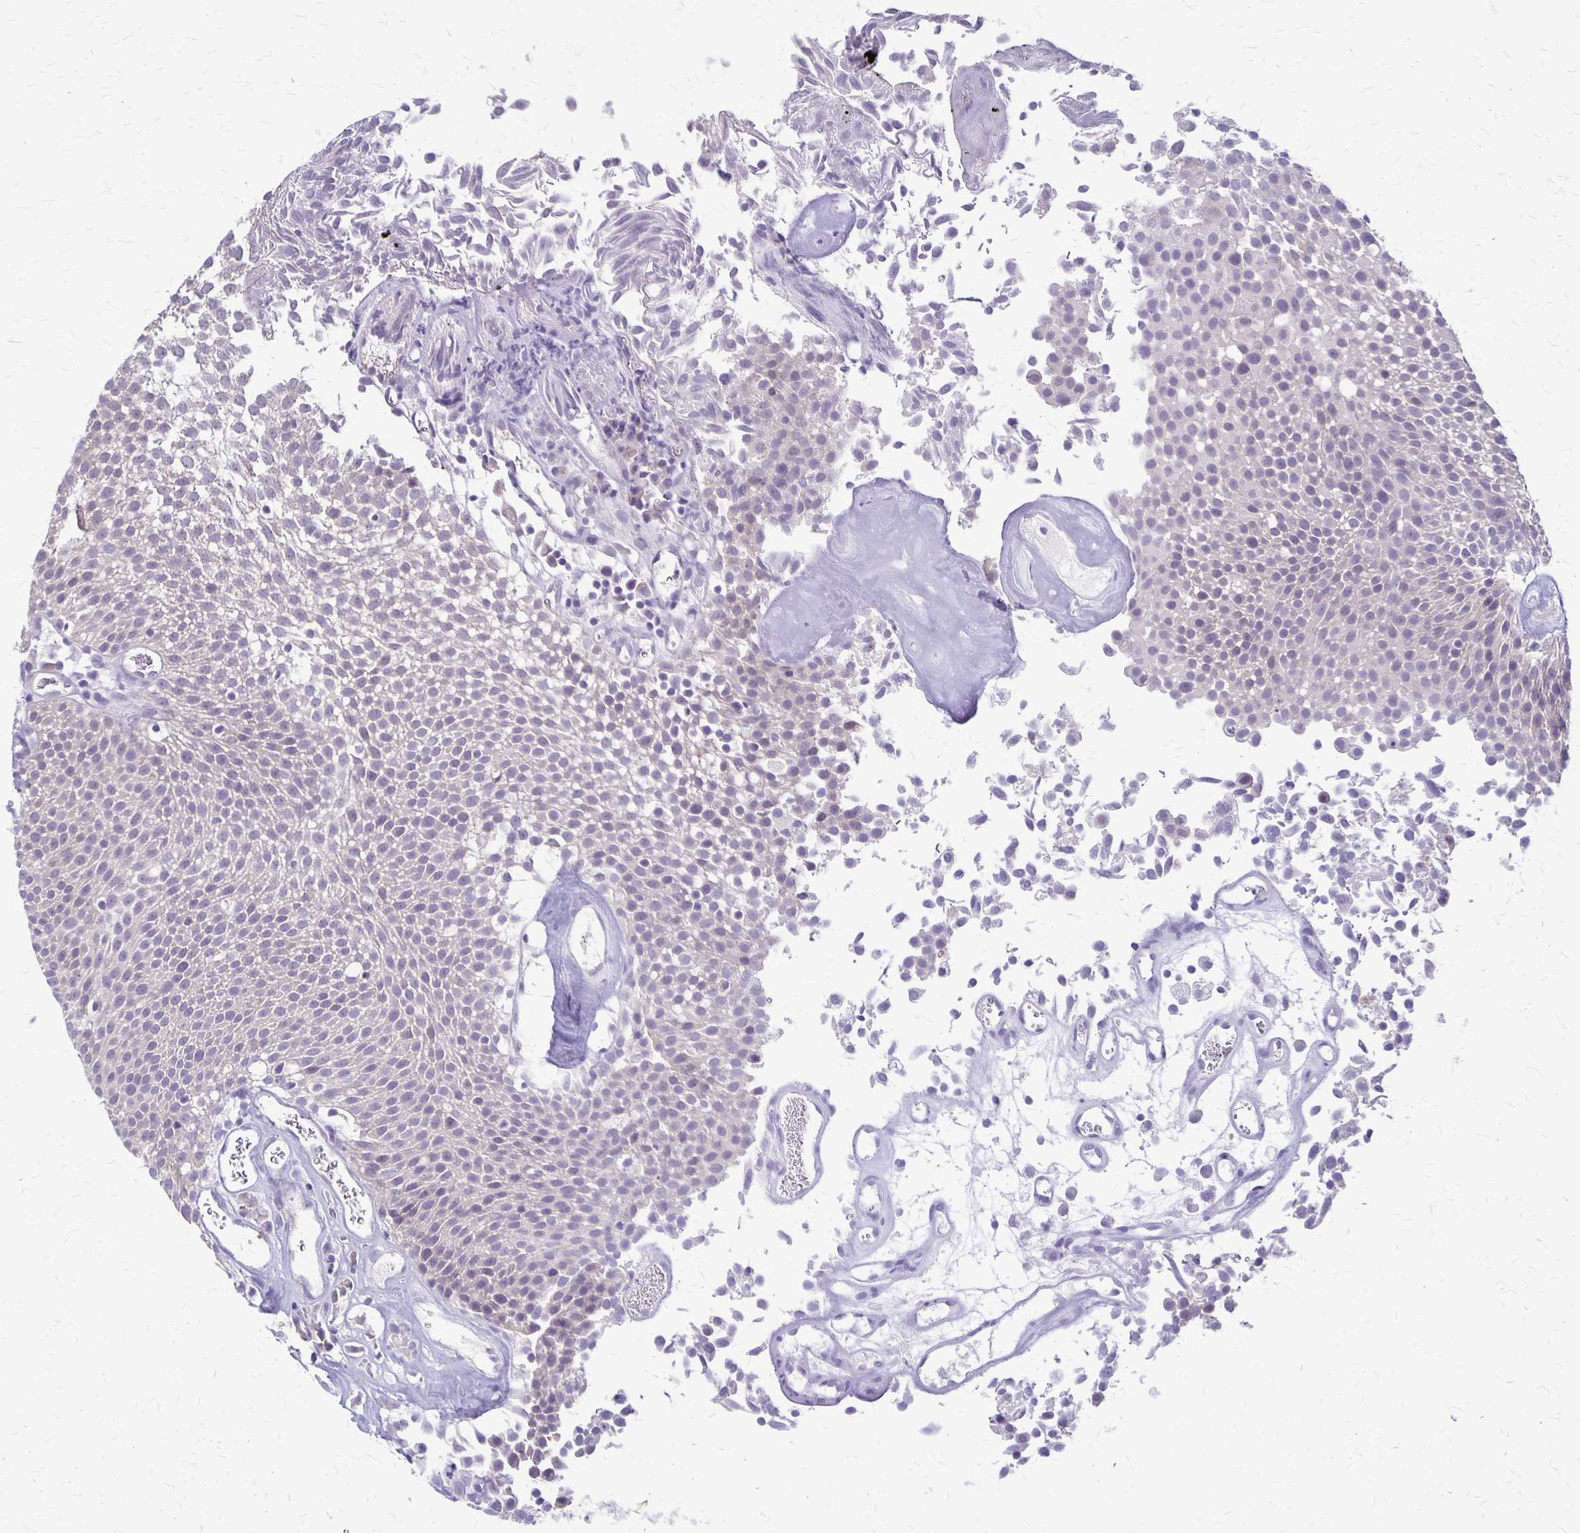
{"staining": {"intensity": "negative", "quantity": "none", "location": "none"}, "tissue": "urothelial cancer", "cell_type": "Tumor cells", "image_type": "cancer", "snomed": [{"axis": "morphology", "description": "Urothelial carcinoma, Low grade"}, {"axis": "topography", "description": "Urinary bladder"}], "caption": "Urothelial cancer was stained to show a protein in brown. There is no significant positivity in tumor cells. (Stains: DAB (3,3'-diaminobenzidine) IHC with hematoxylin counter stain, Microscopy: brightfield microscopy at high magnification).", "gene": "PLXNB3", "patient": {"sex": "female", "age": 79}}